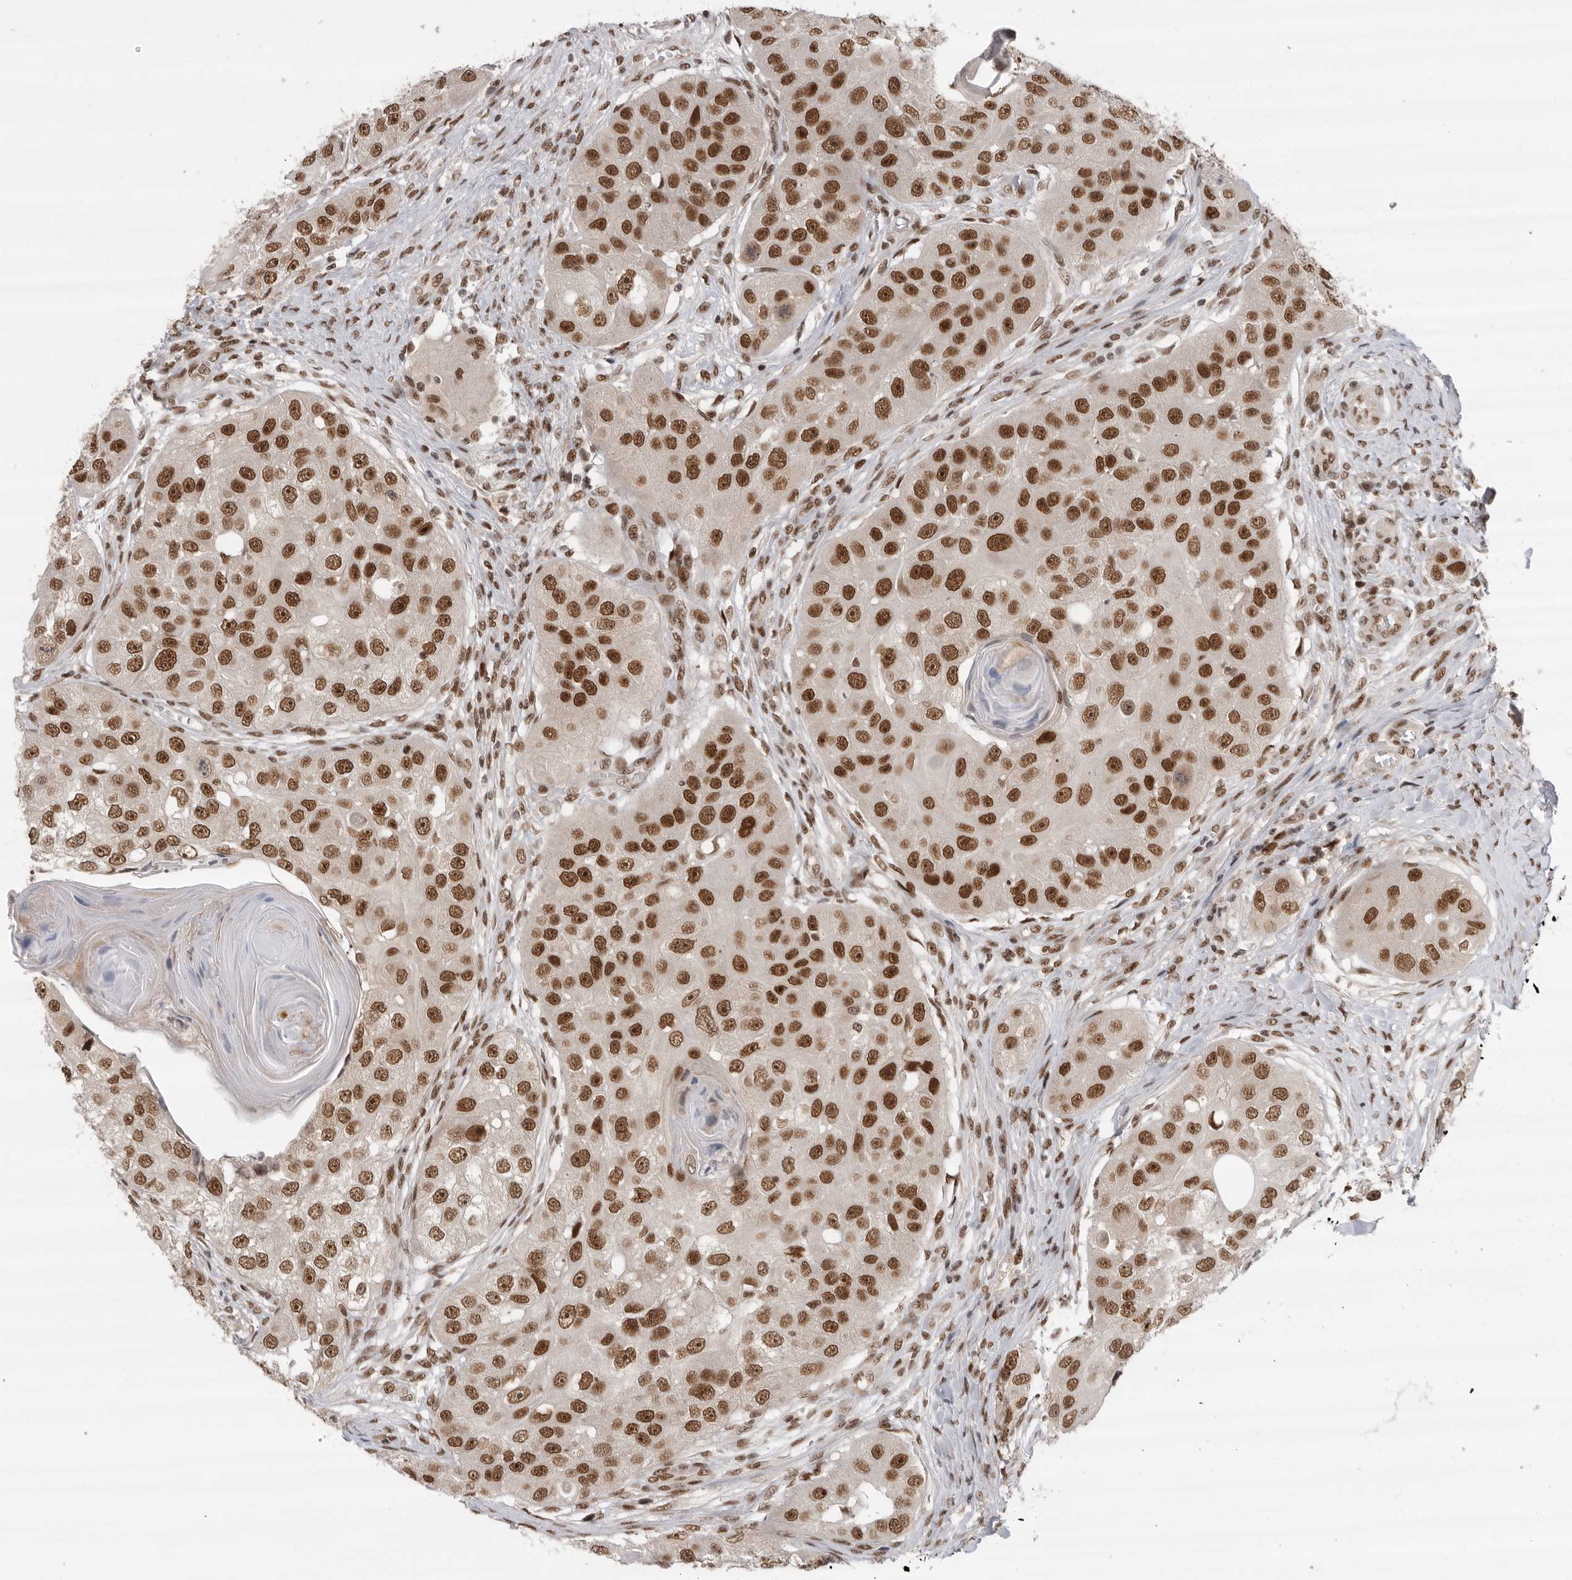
{"staining": {"intensity": "strong", "quantity": ">75%", "location": "nuclear"}, "tissue": "head and neck cancer", "cell_type": "Tumor cells", "image_type": "cancer", "snomed": [{"axis": "morphology", "description": "Normal tissue, NOS"}, {"axis": "morphology", "description": "Squamous cell carcinoma, NOS"}, {"axis": "topography", "description": "Skeletal muscle"}, {"axis": "topography", "description": "Head-Neck"}], "caption": "Immunohistochemical staining of squamous cell carcinoma (head and neck) demonstrates high levels of strong nuclear expression in about >75% of tumor cells.", "gene": "ZNF830", "patient": {"sex": "male", "age": 51}}